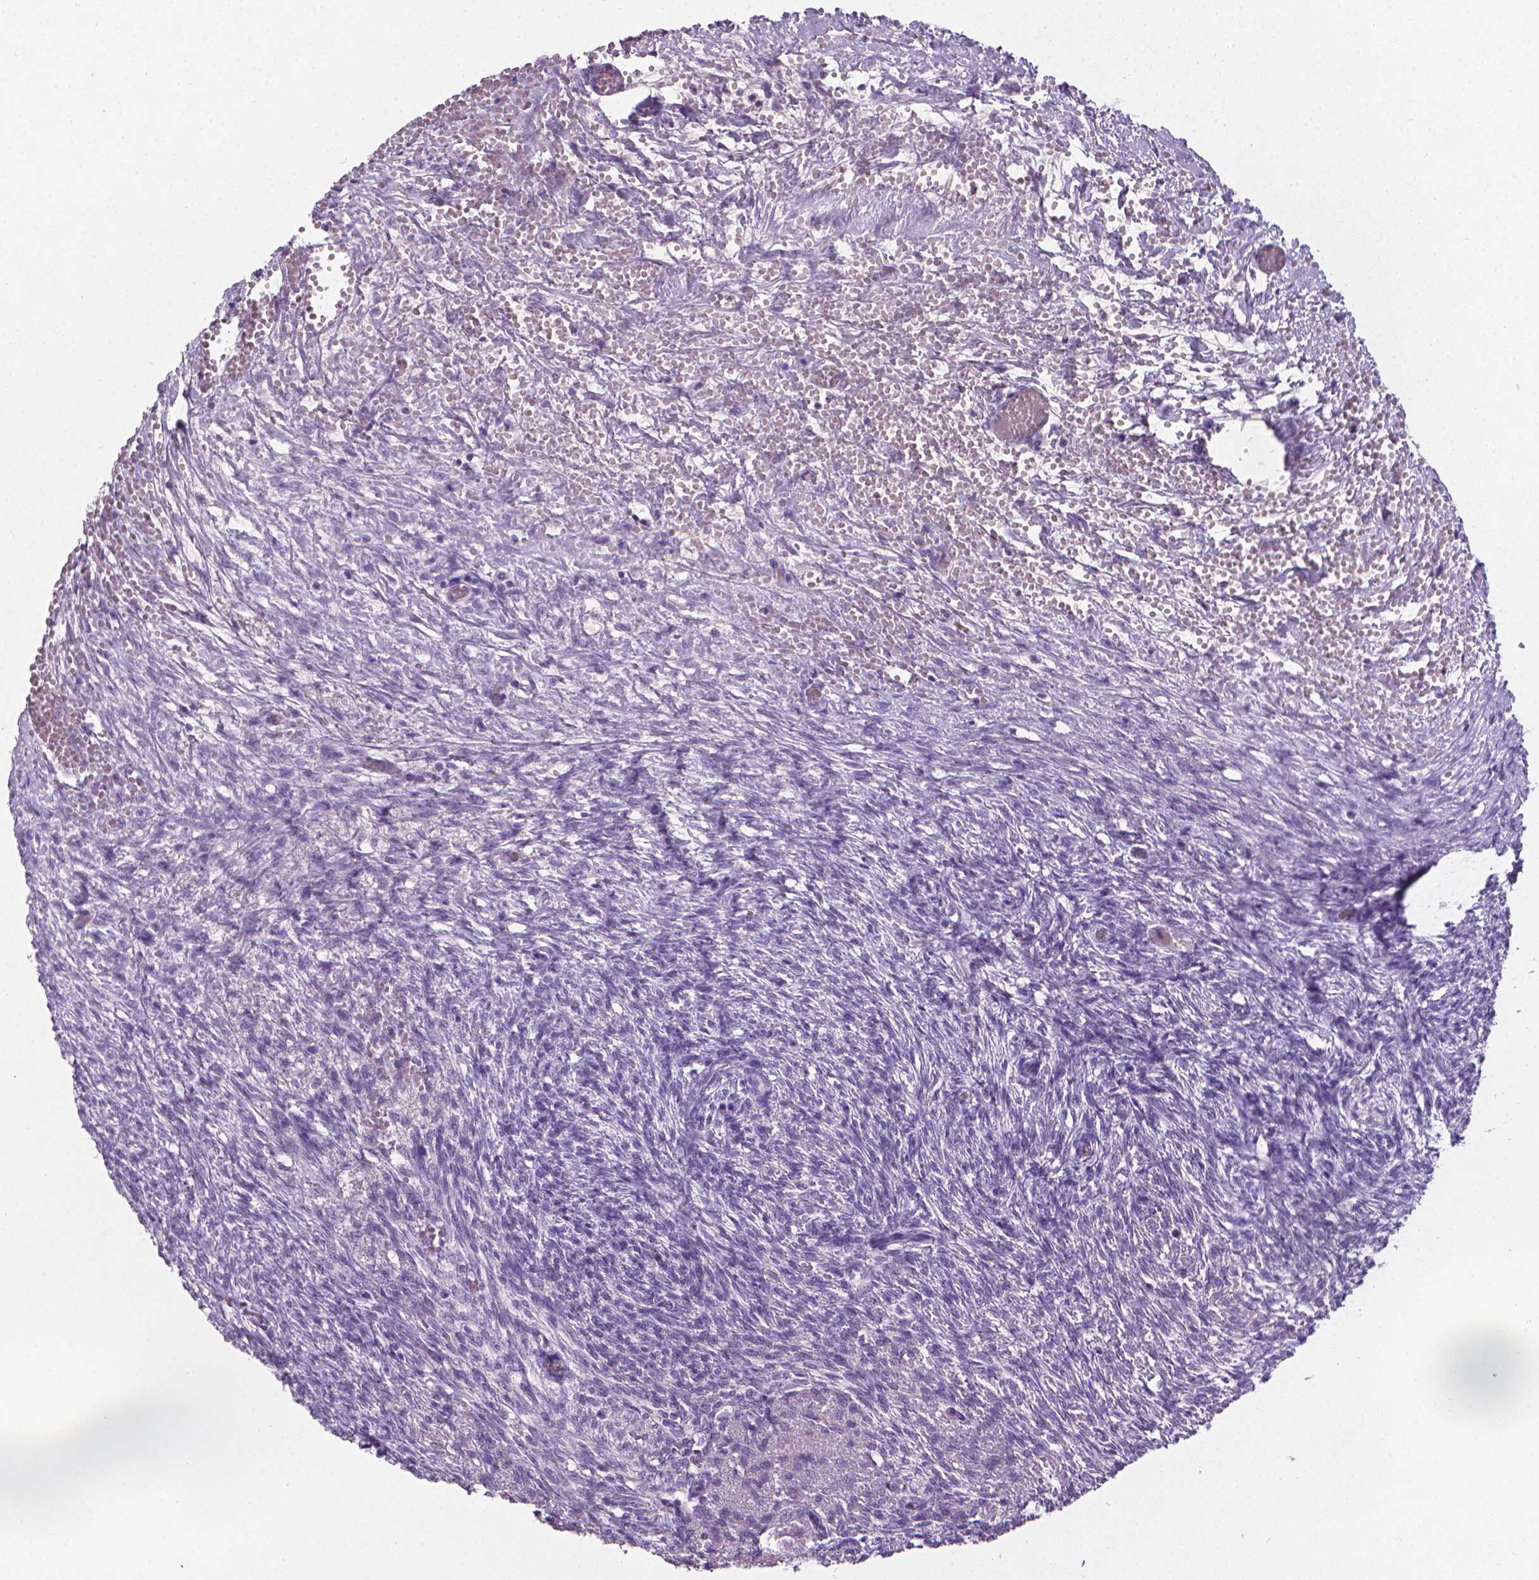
{"staining": {"intensity": "negative", "quantity": "none", "location": "none"}, "tissue": "ovary", "cell_type": "Follicle cells", "image_type": "normal", "snomed": [{"axis": "morphology", "description": "Normal tissue, NOS"}, {"axis": "topography", "description": "Ovary"}], "caption": "Immunohistochemical staining of normal human ovary displays no significant positivity in follicle cells.", "gene": "XPNPEP2", "patient": {"sex": "female", "age": 46}}